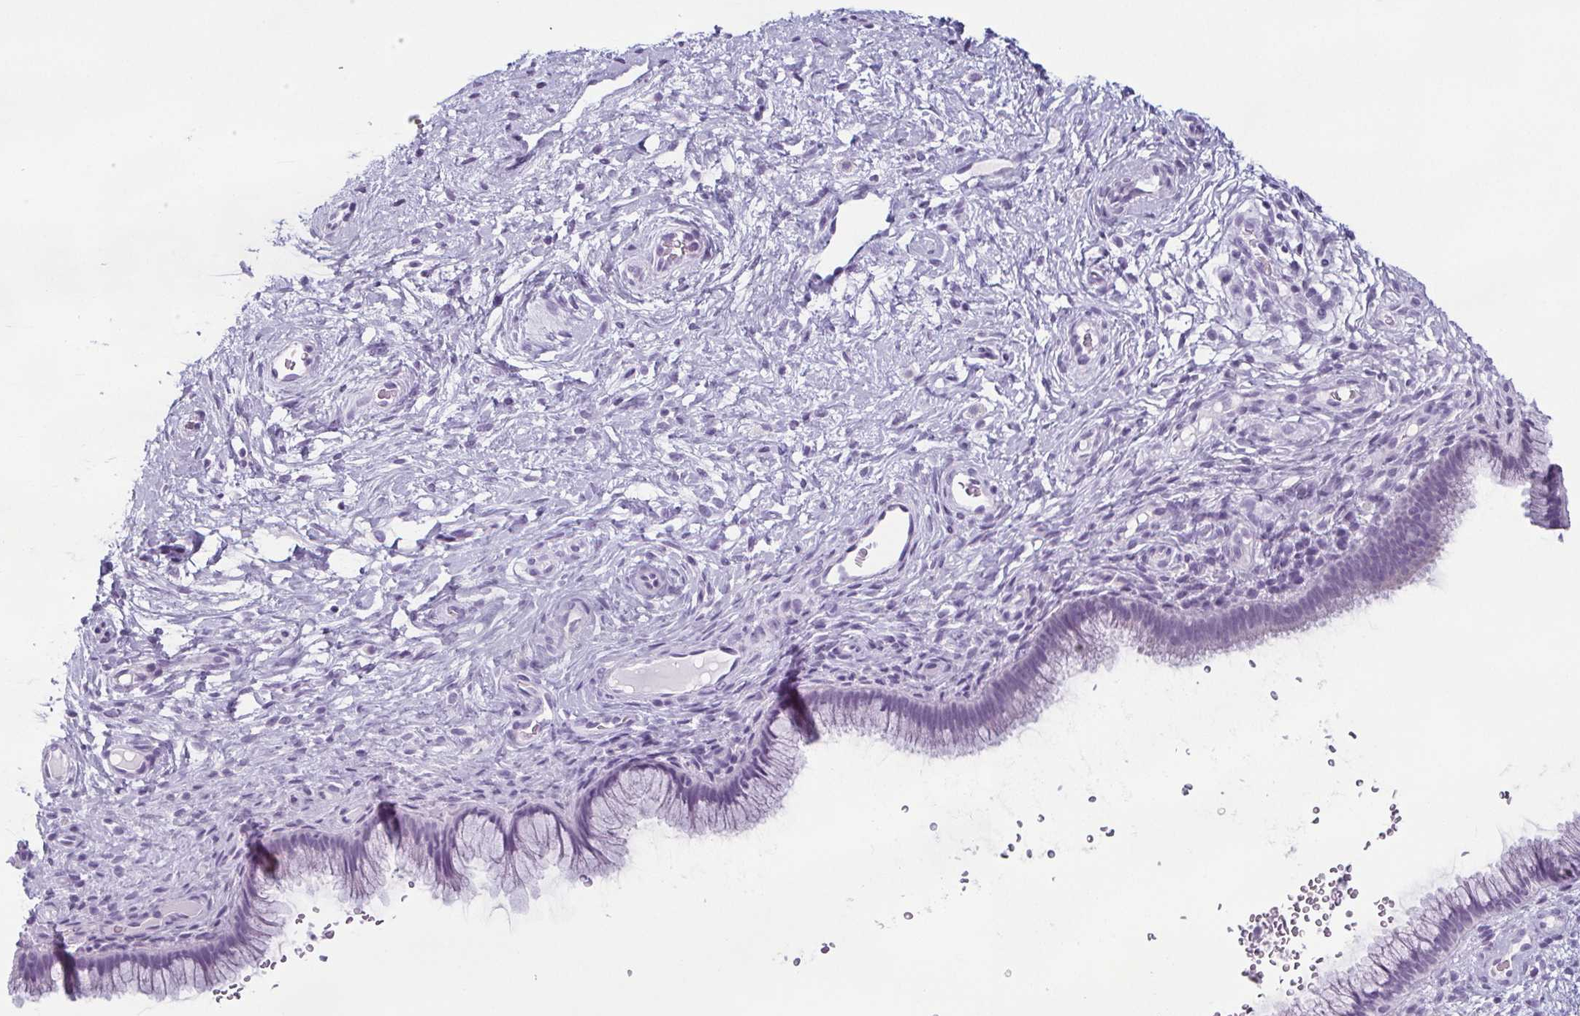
{"staining": {"intensity": "negative", "quantity": "none", "location": "none"}, "tissue": "cervix", "cell_type": "Glandular cells", "image_type": "normal", "snomed": [{"axis": "morphology", "description": "Normal tissue, NOS"}, {"axis": "topography", "description": "Cervix"}], "caption": "The immunohistochemistry photomicrograph has no significant positivity in glandular cells of cervix.", "gene": "KRT78", "patient": {"sex": "female", "age": 34}}